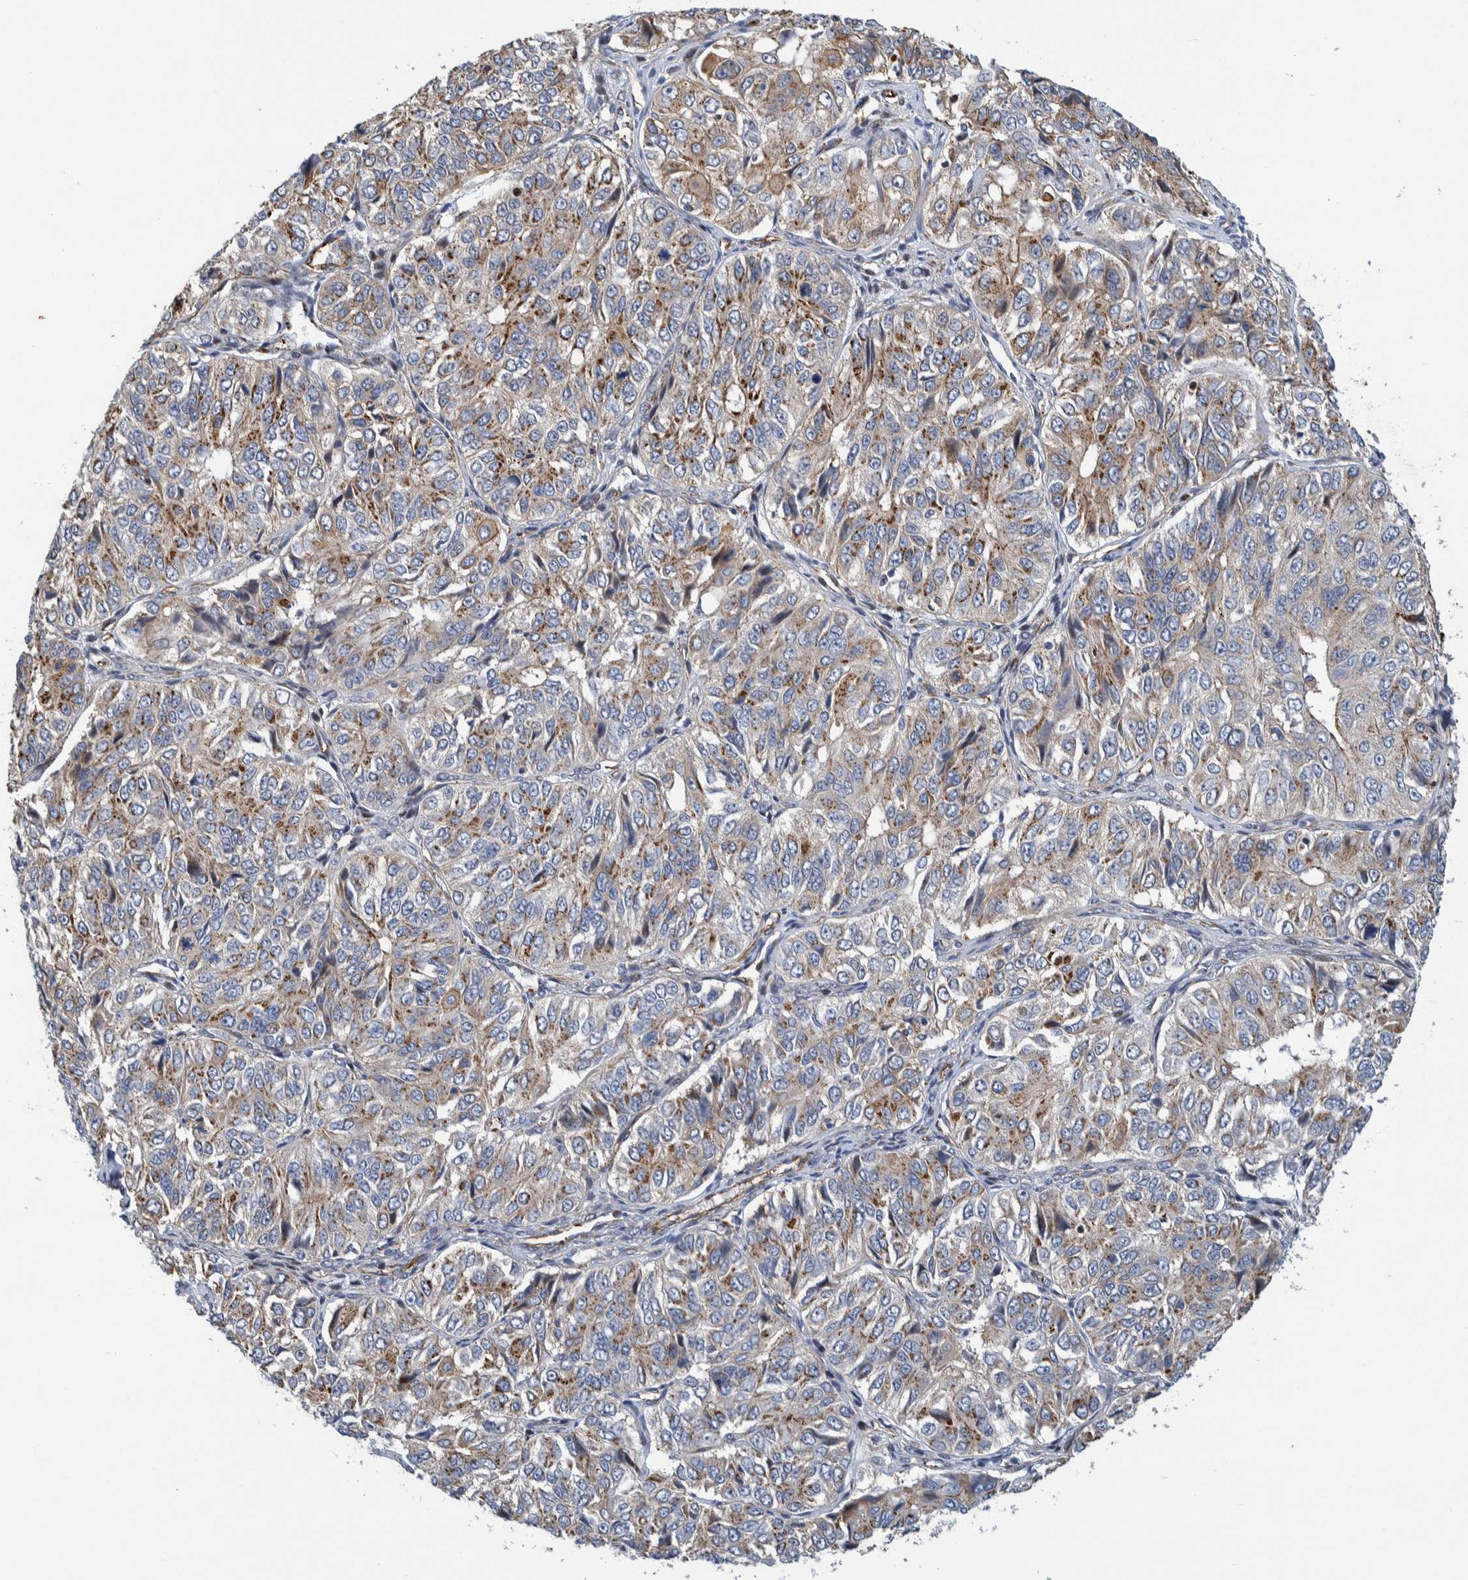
{"staining": {"intensity": "moderate", "quantity": "25%-75%", "location": "cytoplasmic/membranous"}, "tissue": "ovarian cancer", "cell_type": "Tumor cells", "image_type": "cancer", "snomed": [{"axis": "morphology", "description": "Carcinoma, endometroid"}, {"axis": "topography", "description": "Ovary"}], "caption": "Endometroid carcinoma (ovarian) stained with IHC reveals moderate cytoplasmic/membranous expression in approximately 25%-75% of tumor cells. Using DAB (brown) and hematoxylin (blue) stains, captured at high magnification using brightfield microscopy.", "gene": "CCDC57", "patient": {"sex": "female", "age": 51}}